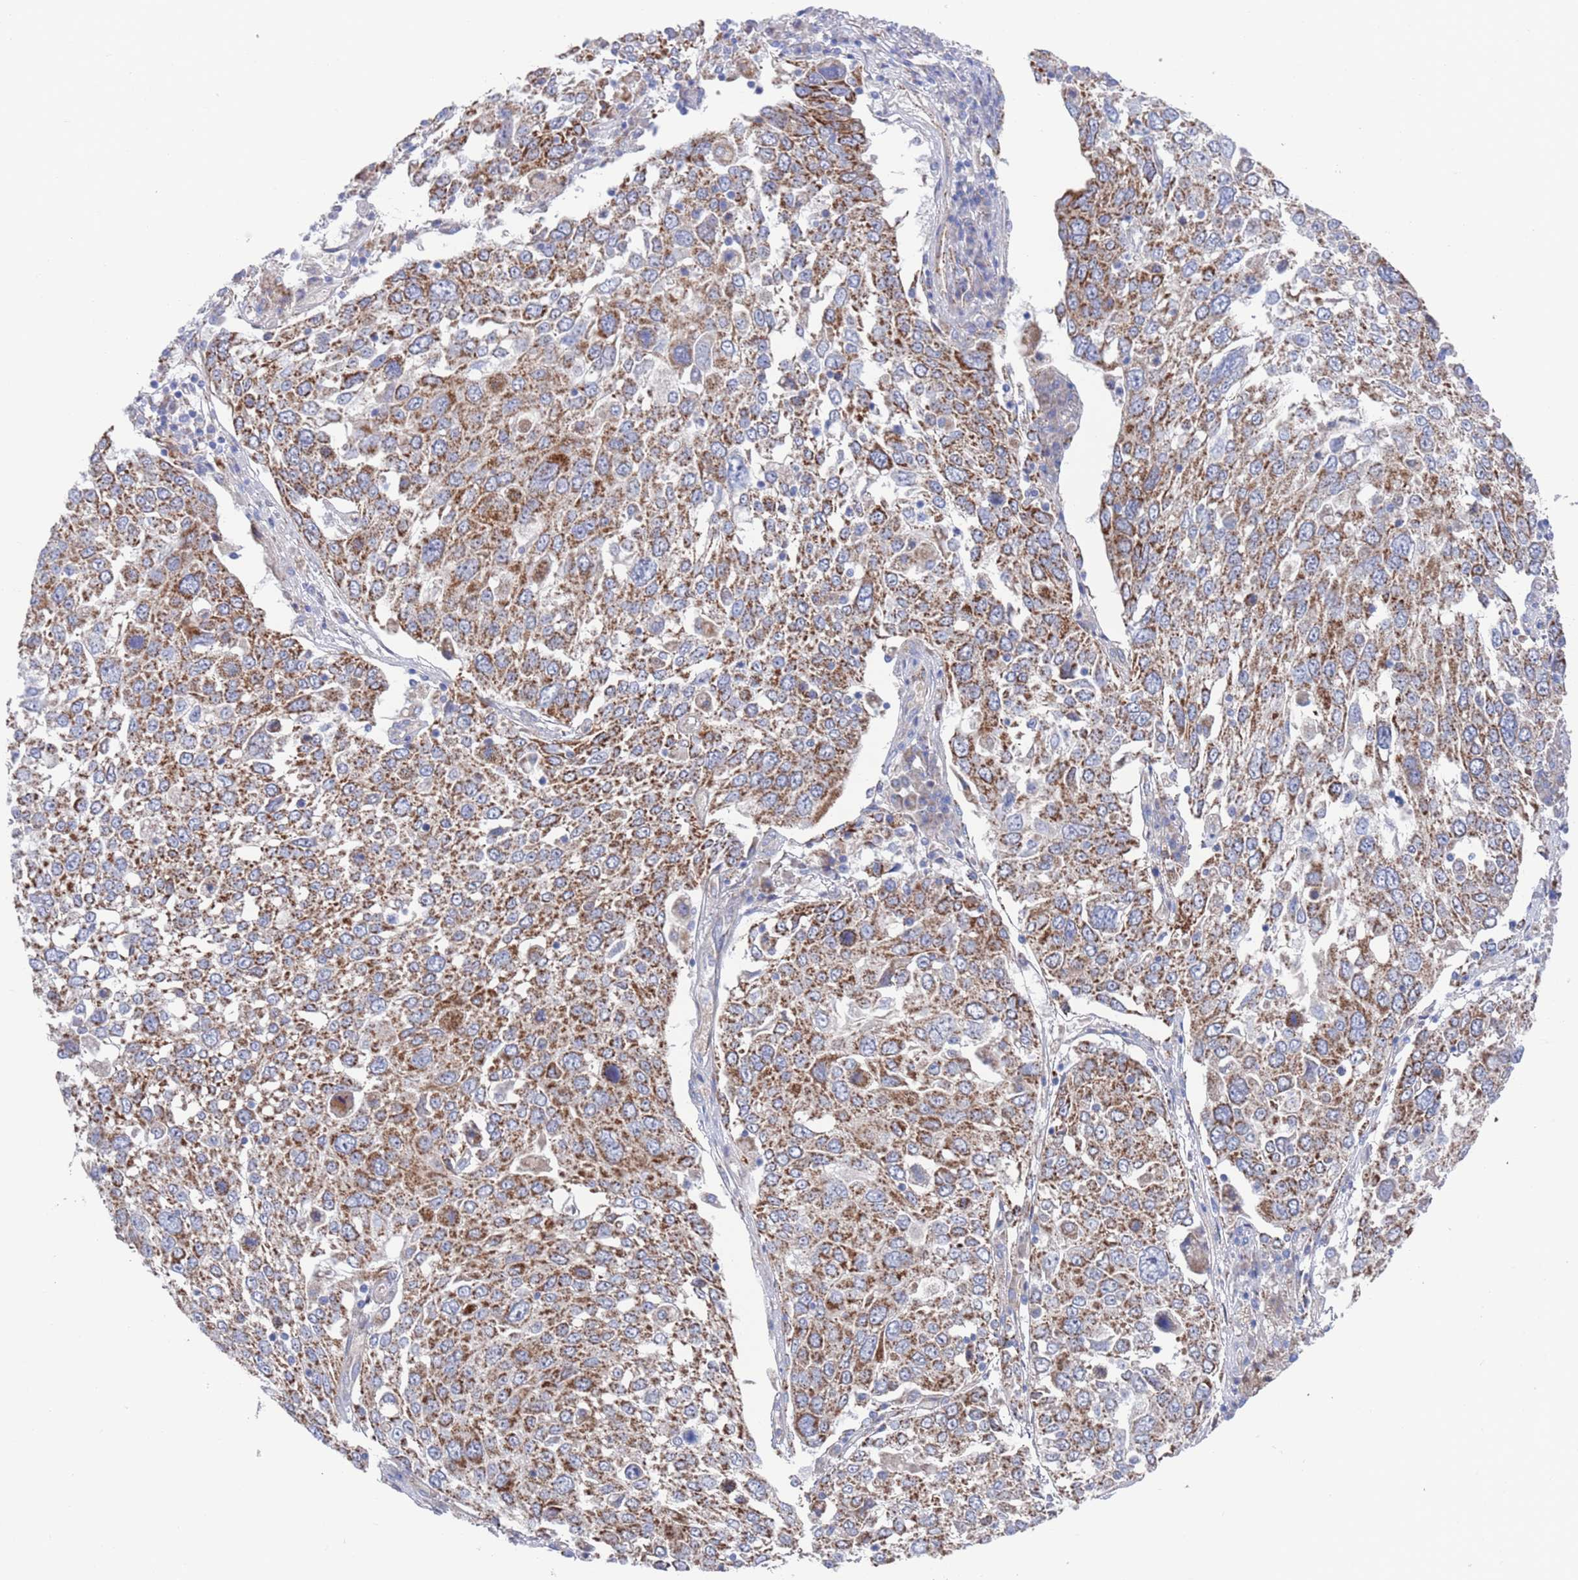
{"staining": {"intensity": "moderate", "quantity": ">75%", "location": "cytoplasmic/membranous"}, "tissue": "lung cancer", "cell_type": "Tumor cells", "image_type": "cancer", "snomed": [{"axis": "morphology", "description": "Squamous cell carcinoma, NOS"}, {"axis": "topography", "description": "Lung"}], "caption": "Lung cancer (squamous cell carcinoma) was stained to show a protein in brown. There is medium levels of moderate cytoplasmic/membranous positivity in about >75% of tumor cells.", "gene": "CHCHD6", "patient": {"sex": "male", "age": 65}}